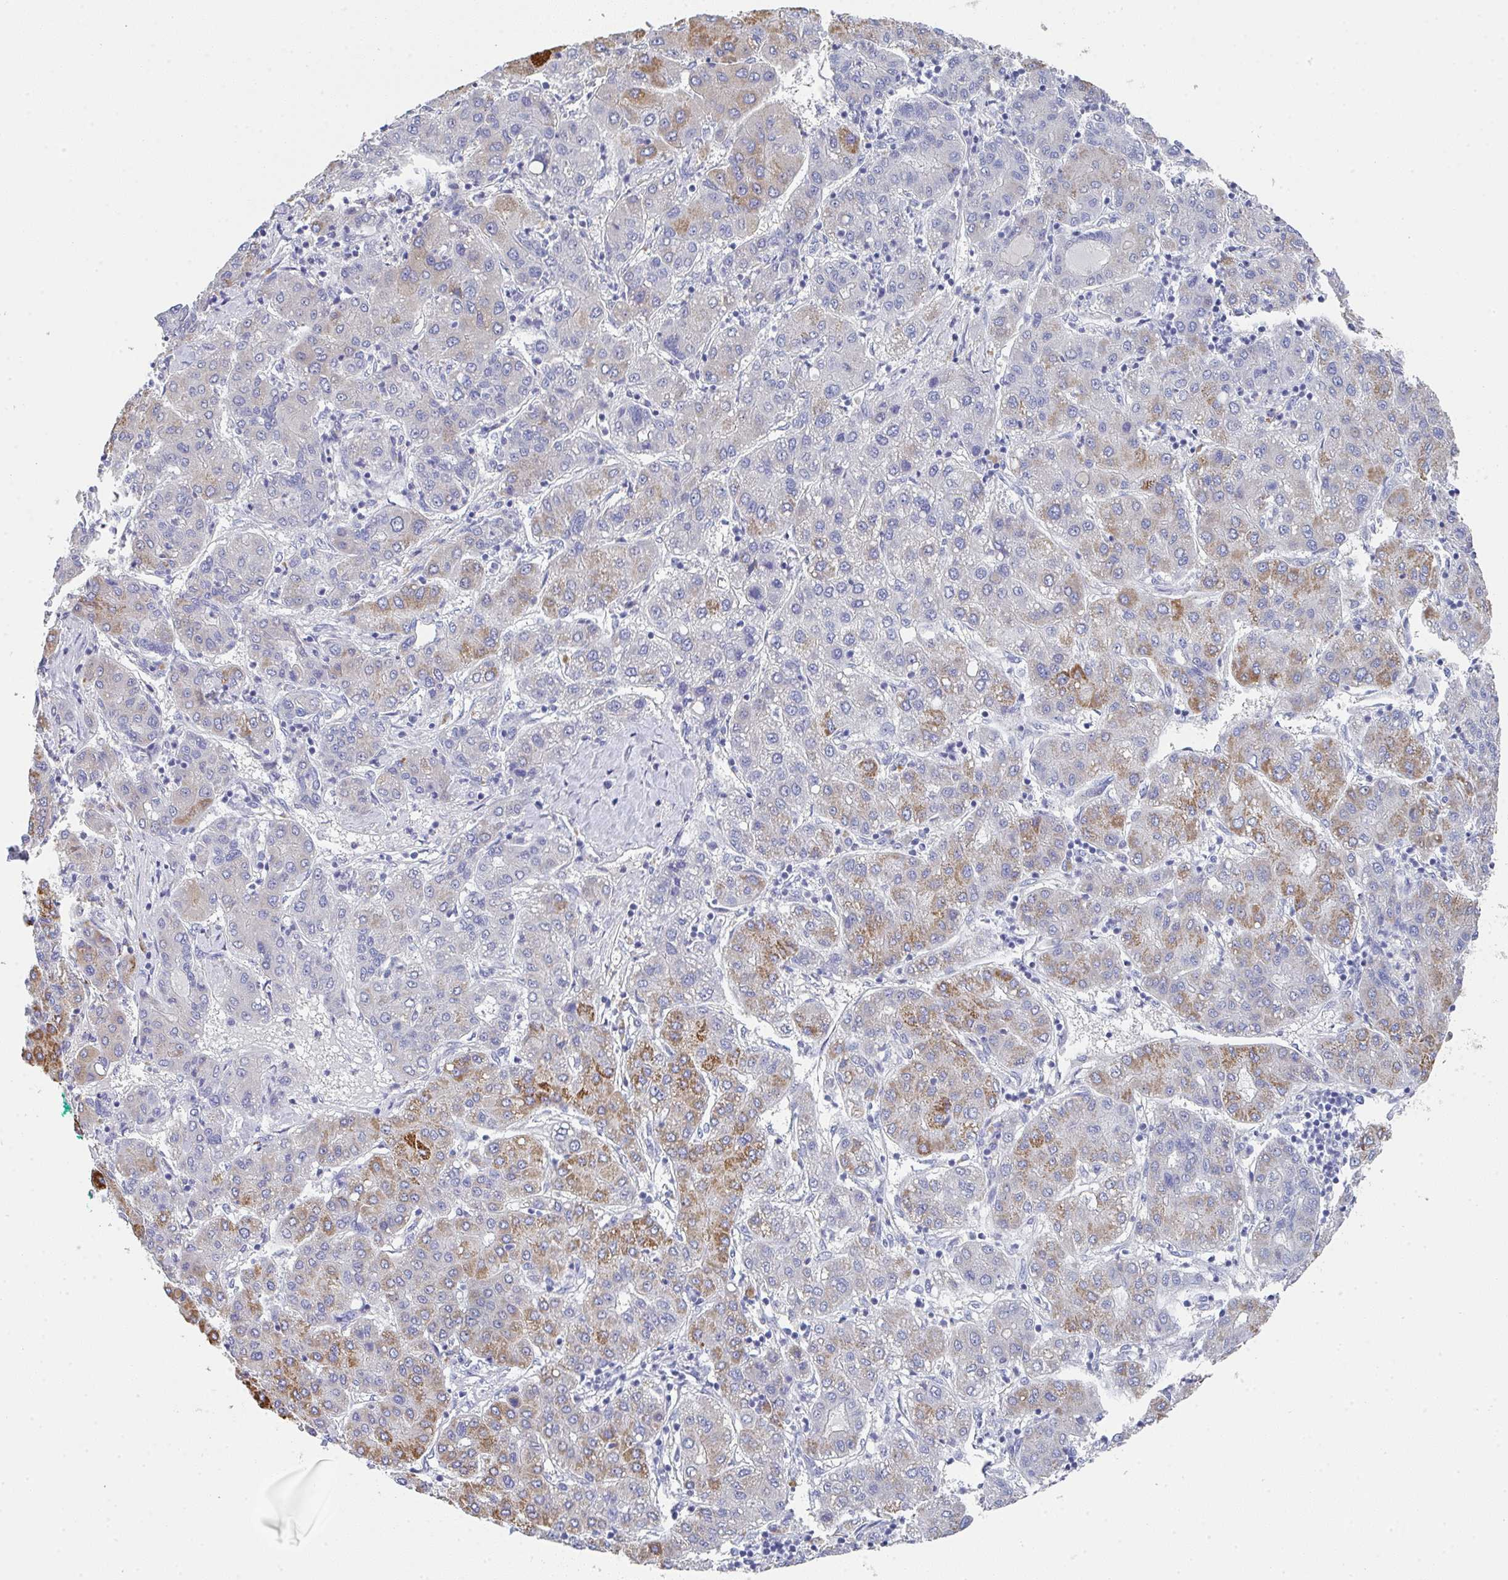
{"staining": {"intensity": "moderate", "quantity": "25%-75%", "location": "cytoplasmic/membranous"}, "tissue": "liver cancer", "cell_type": "Tumor cells", "image_type": "cancer", "snomed": [{"axis": "morphology", "description": "Carcinoma, Hepatocellular, NOS"}, {"axis": "topography", "description": "Liver"}], "caption": "A histopathology image of liver cancer (hepatocellular carcinoma) stained for a protein reveals moderate cytoplasmic/membranous brown staining in tumor cells.", "gene": "NOXRED1", "patient": {"sex": "male", "age": 65}}